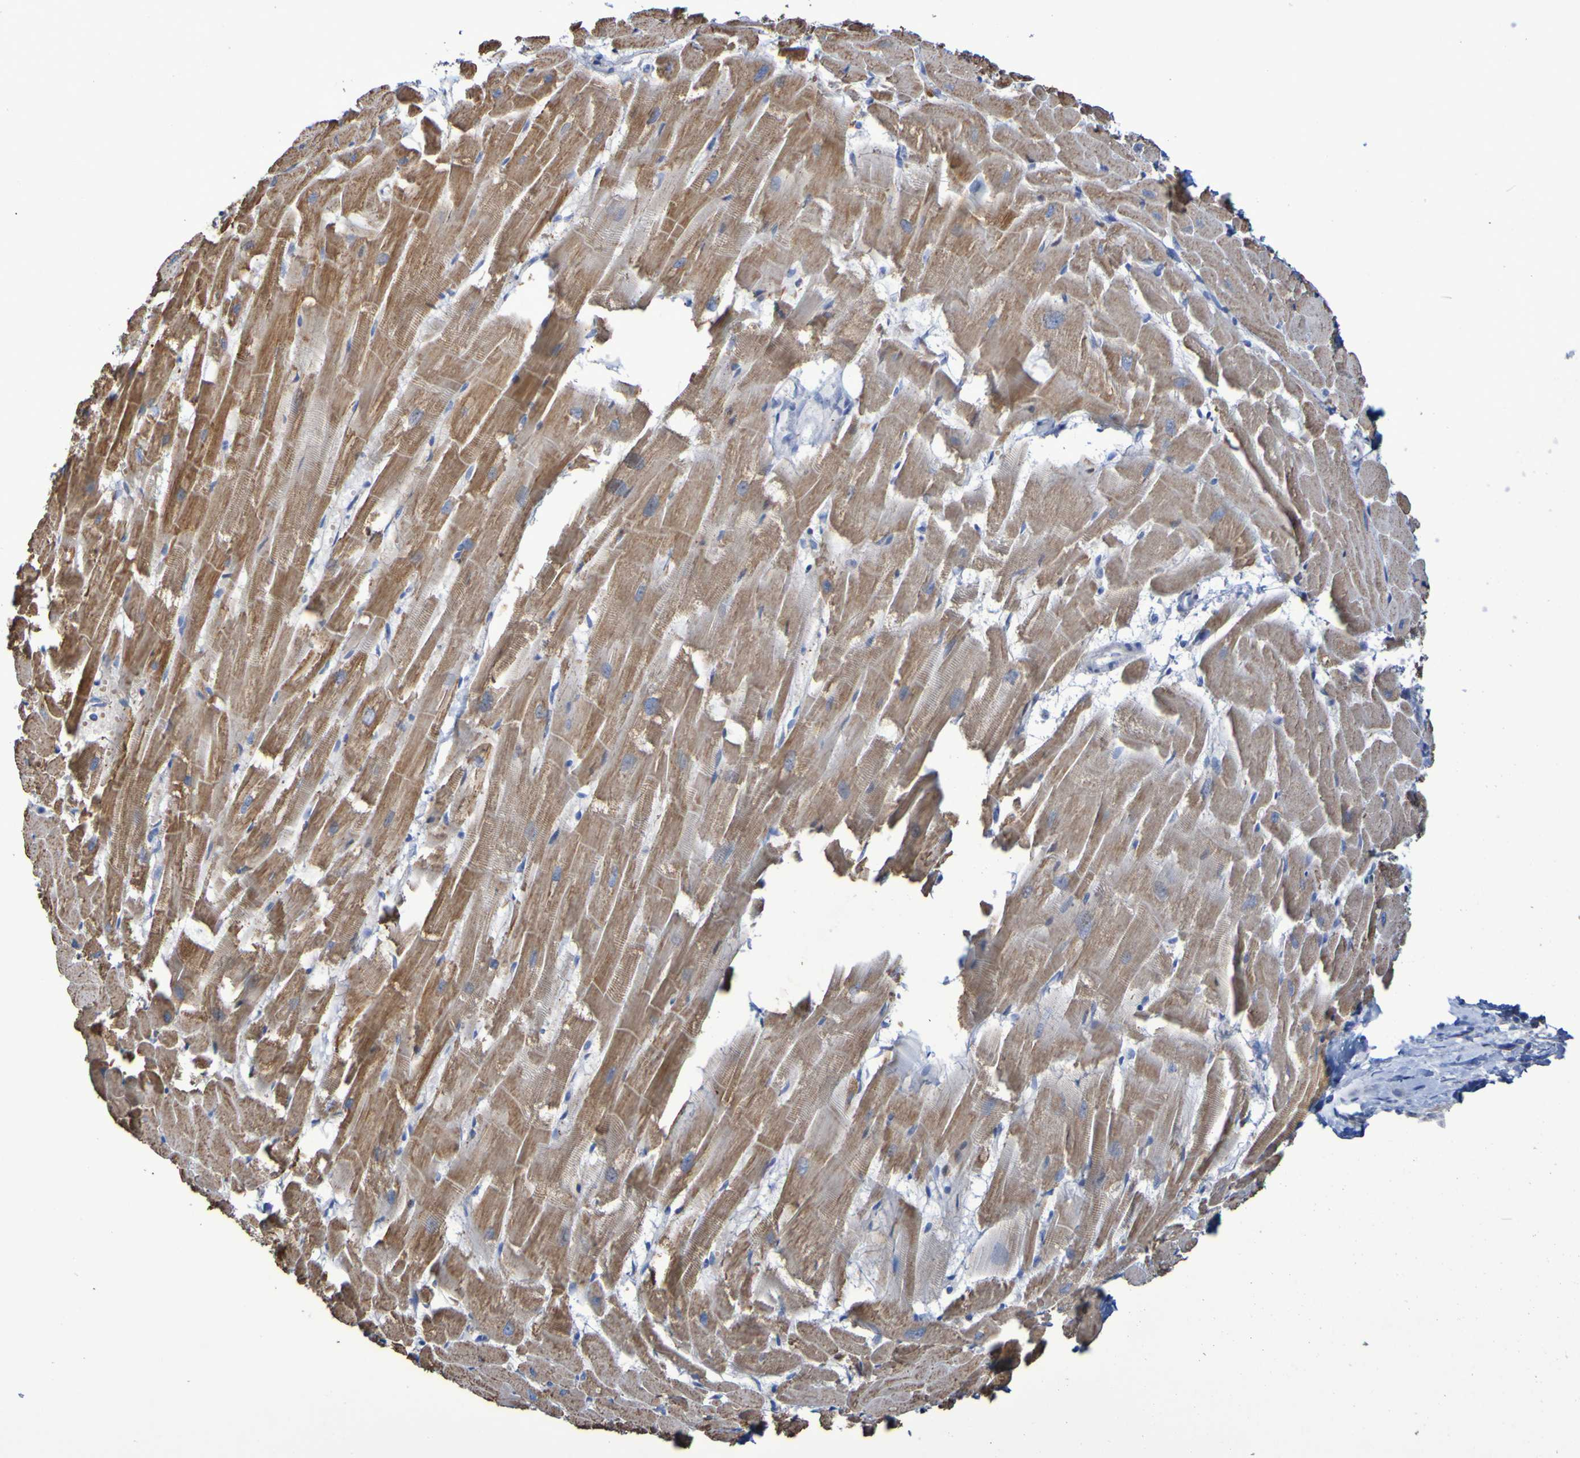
{"staining": {"intensity": "moderate", "quantity": ">75%", "location": "cytoplasmic/membranous"}, "tissue": "heart muscle", "cell_type": "Cardiomyocytes", "image_type": "normal", "snomed": [{"axis": "morphology", "description": "Normal tissue, NOS"}, {"axis": "topography", "description": "Heart"}], "caption": "Cardiomyocytes exhibit moderate cytoplasmic/membranous expression in approximately >75% of cells in unremarkable heart muscle. The protein is shown in brown color, while the nuclei are stained blue.", "gene": "CNTN2", "patient": {"sex": "female", "age": 19}}